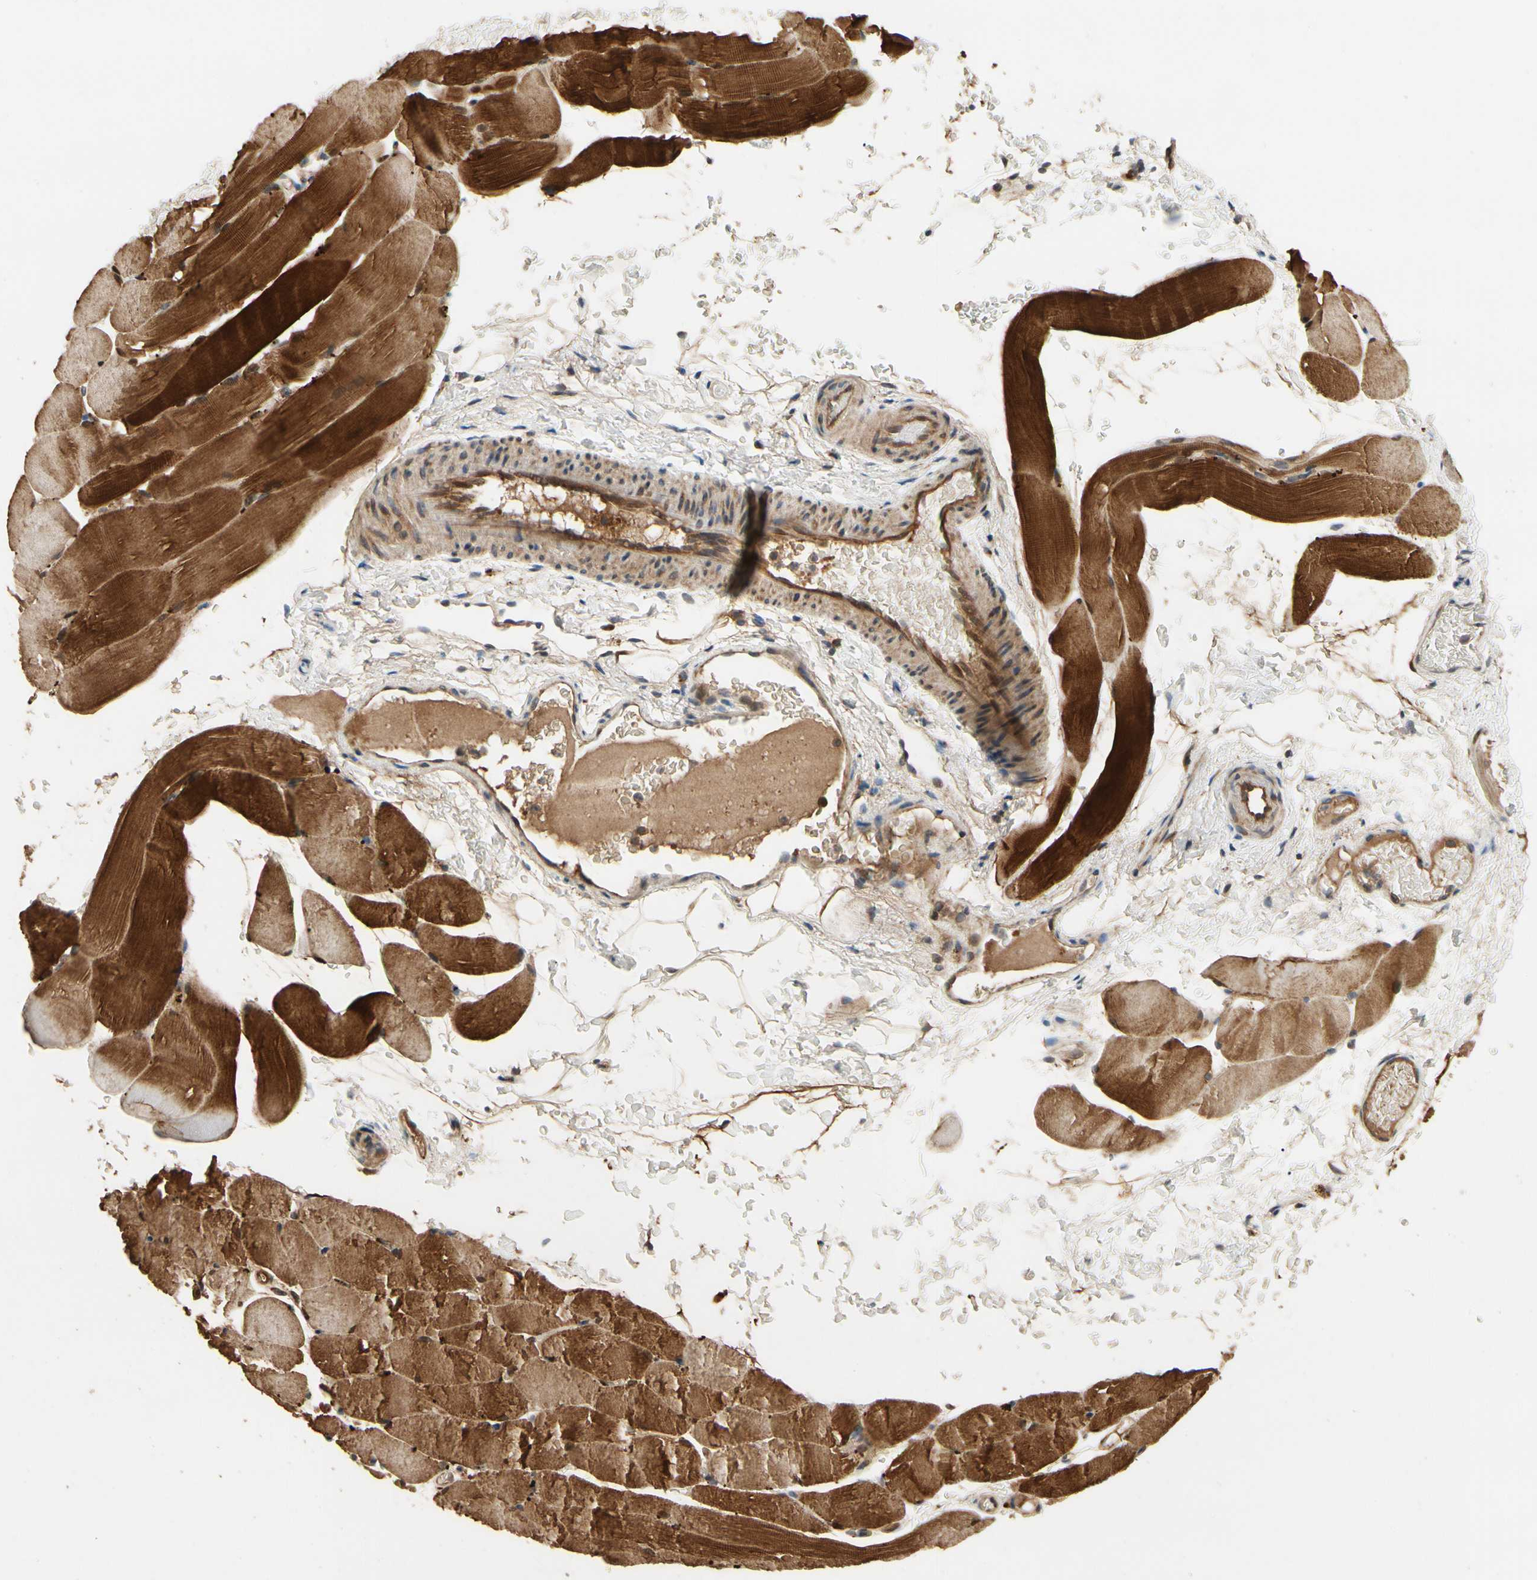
{"staining": {"intensity": "strong", "quantity": ">75%", "location": "cytoplasmic/membranous"}, "tissue": "skeletal muscle", "cell_type": "Myocytes", "image_type": "normal", "snomed": [{"axis": "morphology", "description": "Normal tissue, NOS"}, {"axis": "topography", "description": "Skeletal muscle"}, {"axis": "topography", "description": "Parathyroid gland"}], "caption": "IHC histopathology image of unremarkable human skeletal muscle stained for a protein (brown), which shows high levels of strong cytoplasmic/membranous positivity in about >75% of myocytes.", "gene": "TDRP", "patient": {"sex": "female", "age": 37}}